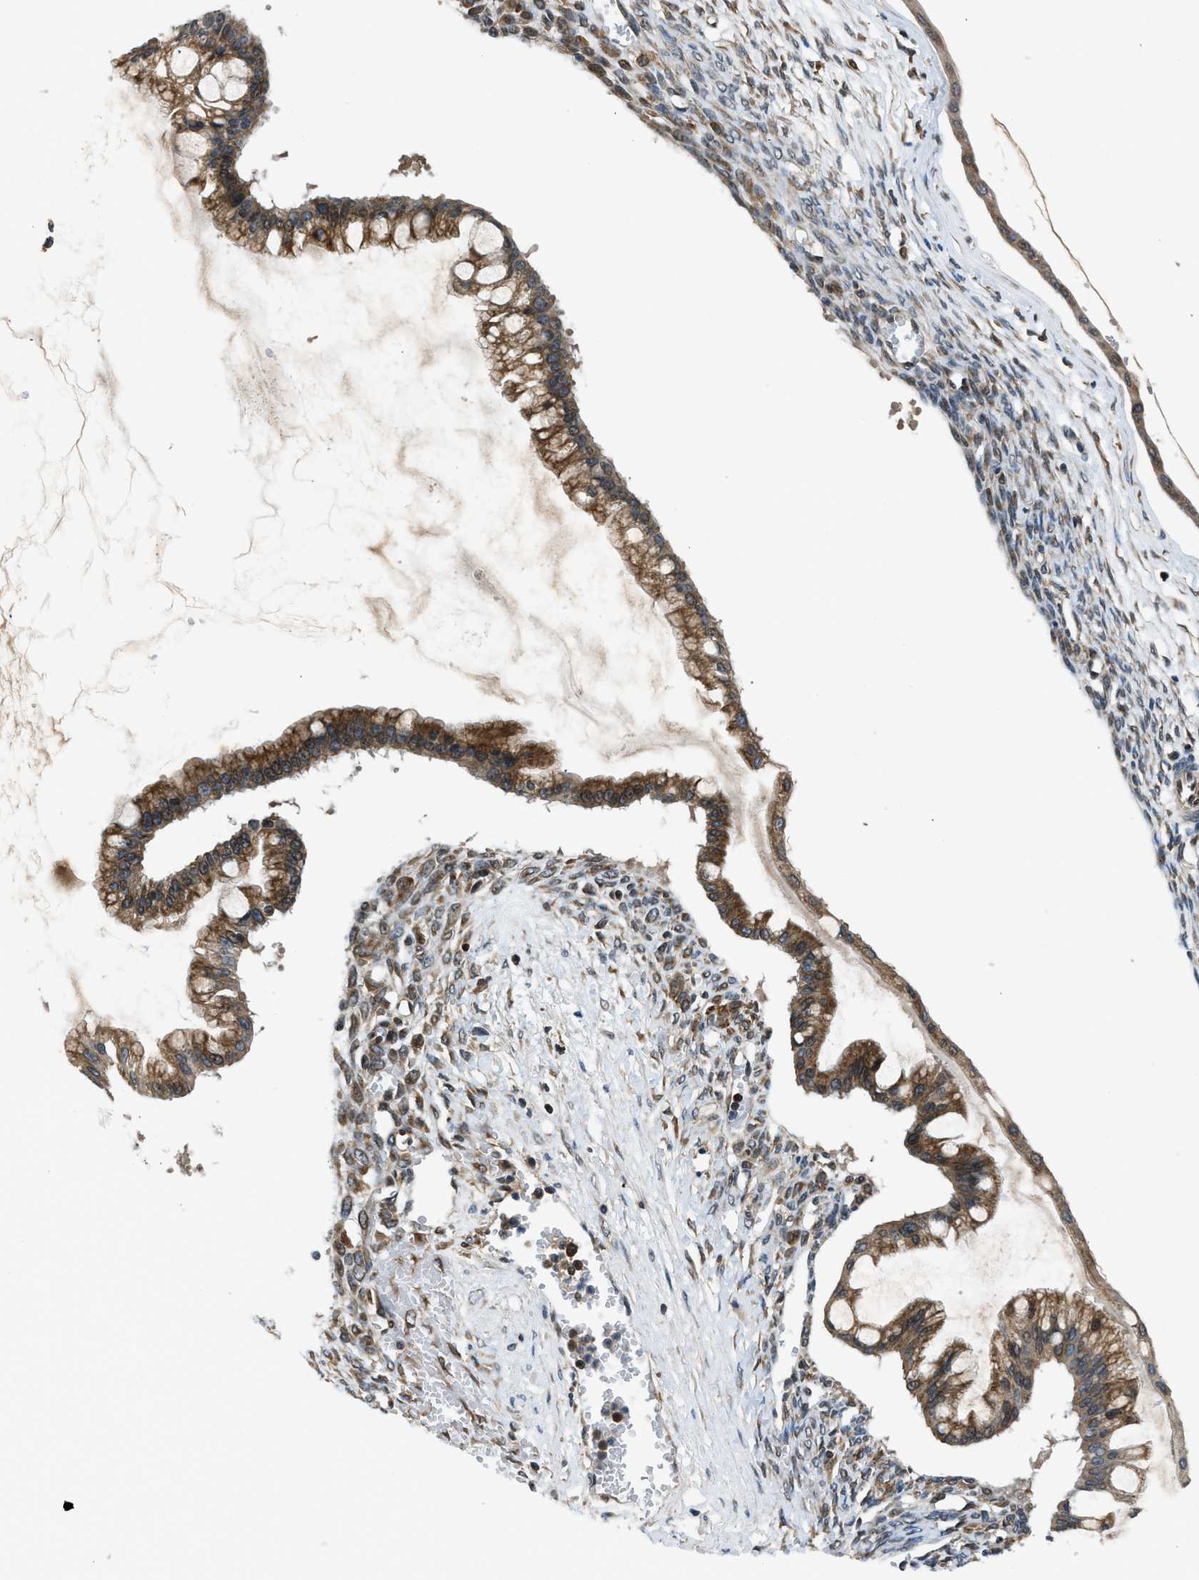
{"staining": {"intensity": "moderate", "quantity": ">75%", "location": "cytoplasmic/membranous"}, "tissue": "ovarian cancer", "cell_type": "Tumor cells", "image_type": "cancer", "snomed": [{"axis": "morphology", "description": "Cystadenocarcinoma, mucinous, NOS"}, {"axis": "topography", "description": "Ovary"}], "caption": "Tumor cells show medium levels of moderate cytoplasmic/membranous positivity in approximately >75% of cells in human ovarian cancer.", "gene": "RETREG3", "patient": {"sex": "female", "age": 73}}